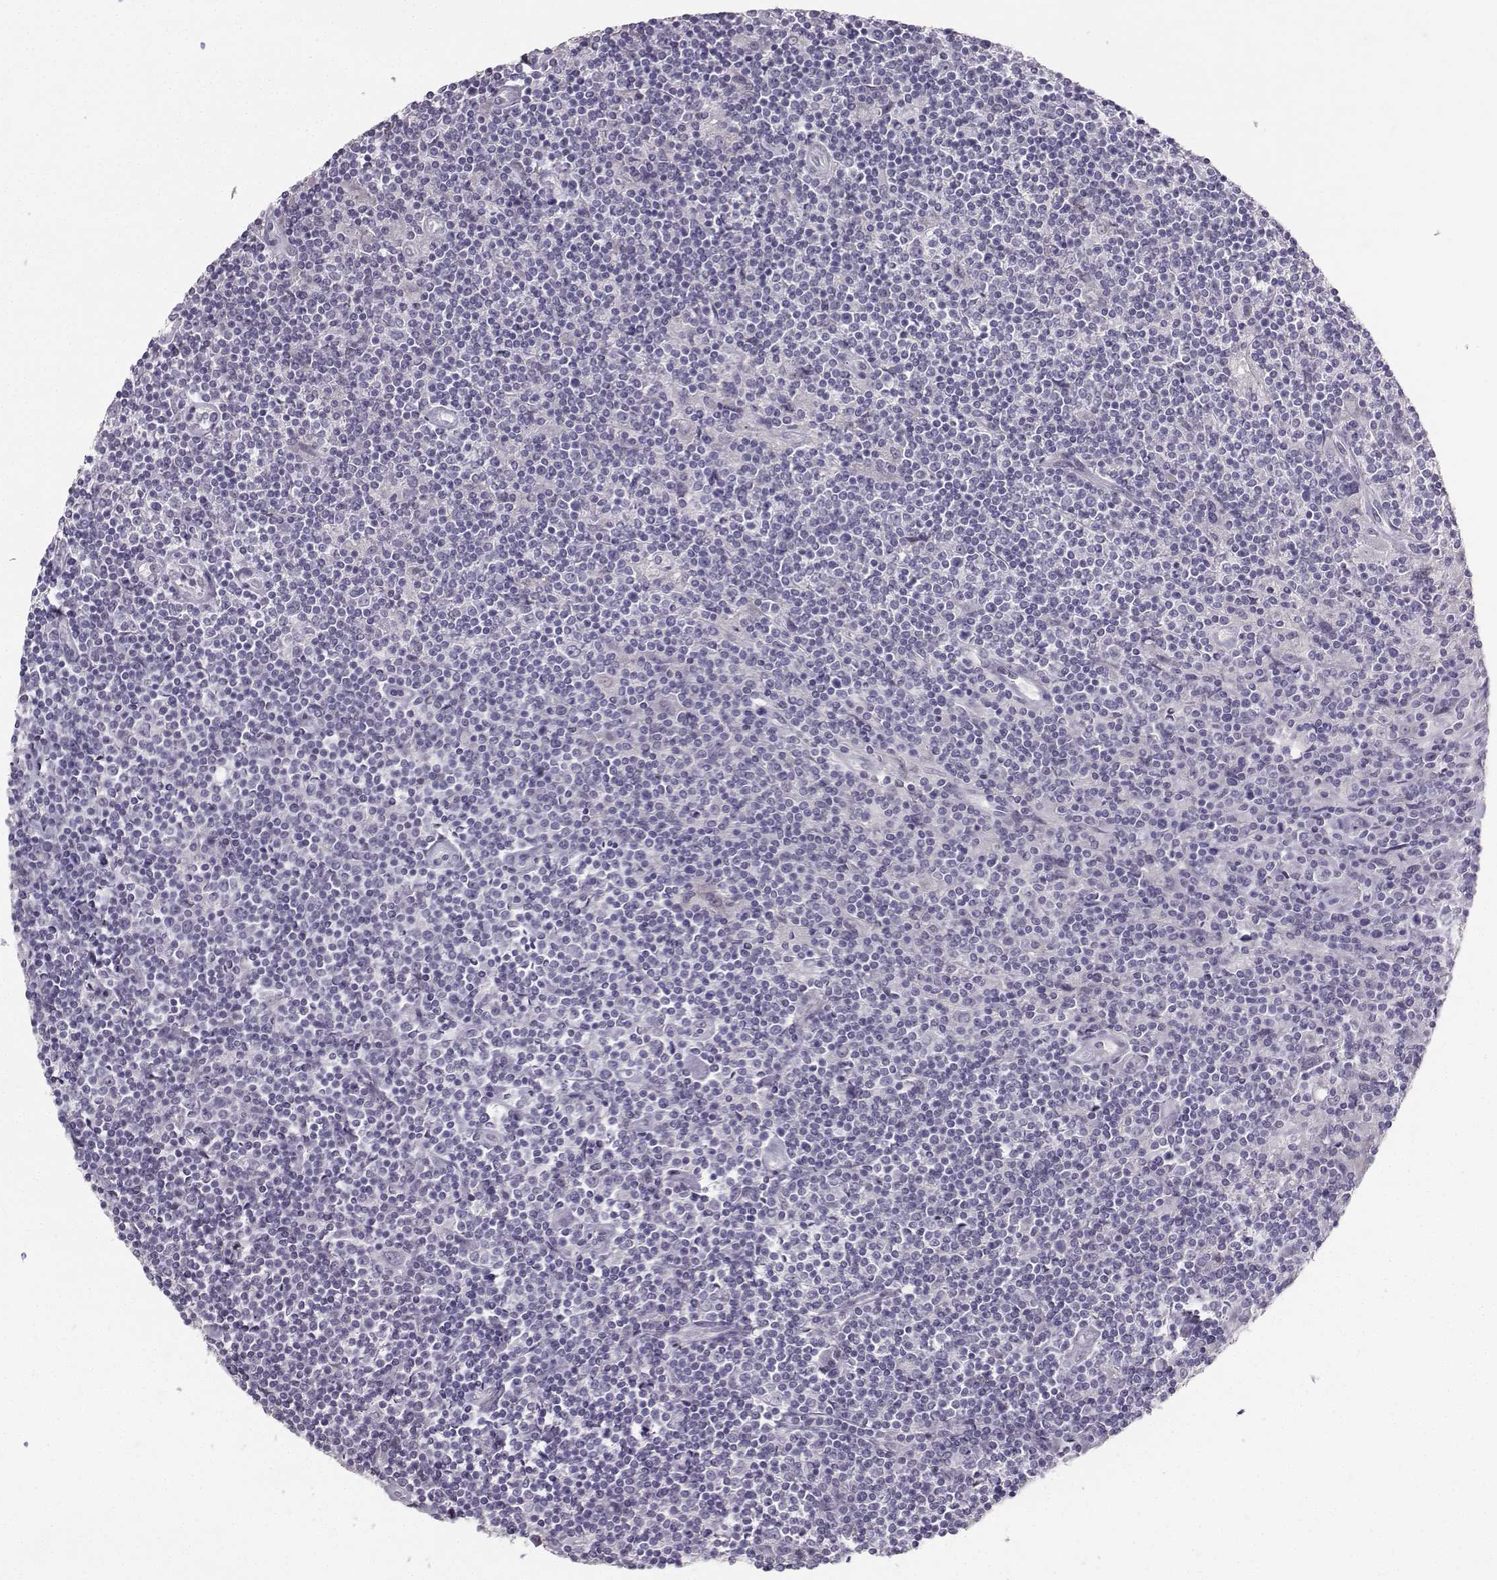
{"staining": {"intensity": "negative", "quantity": "none", "location": "none"}, "tissue": "lymphoma", "cell_type": "Tumor cells", "image_type": "cancer", "snomed": [{"axis": "morphology", "description": "Hodgkin's disease, NOS"}, {"axis": "topography", "description": "Lymph node"}], "caption": "Human lymphoma stained for a protein using immunohistochemistry (IHC) reveals no expression in tumor cells.", "gene": "PKP2", "patient": {"sex": "male", "age": 40}}